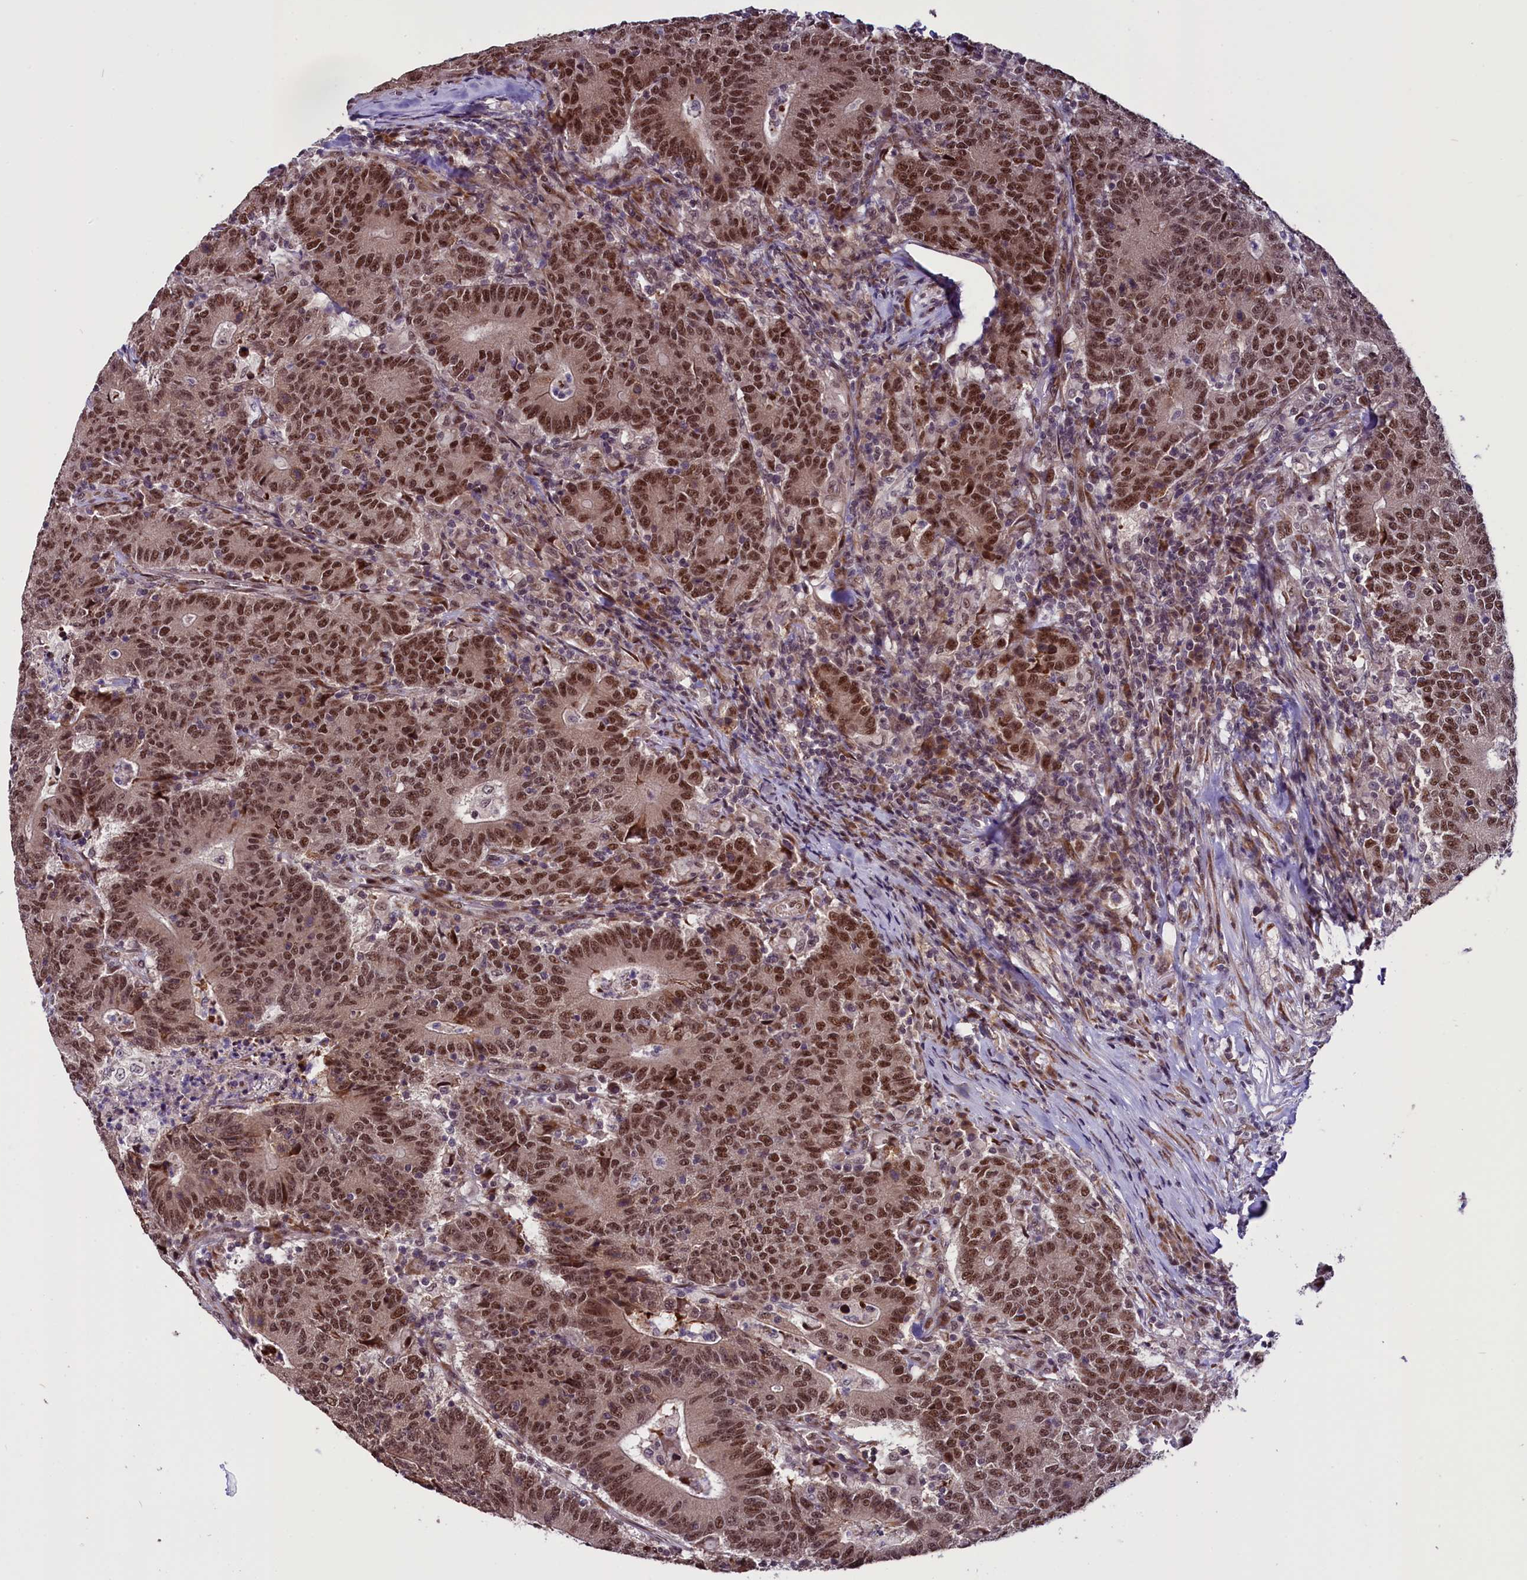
{"staining": {"intensity": "moderate", "quantity": ">75%", "location": "nuclear"}, "tissue": "colorectal cancer", "cell_type": "Tumor cells", "image_type": "cancer", "snomed": [{"axis": "morphology", "description": "Adenocarcinoma, NOS"}, {"axis": "topography", "description": "Colon"}], "caption": "About >75% of tumor cells in human adenocarcinoma (colorectal) show moderate nuclear protein staining as visualized by brown immunohistochemical staining.", "gene": "RPUSD2", "patient": {"sex": "female", "age": 75}}